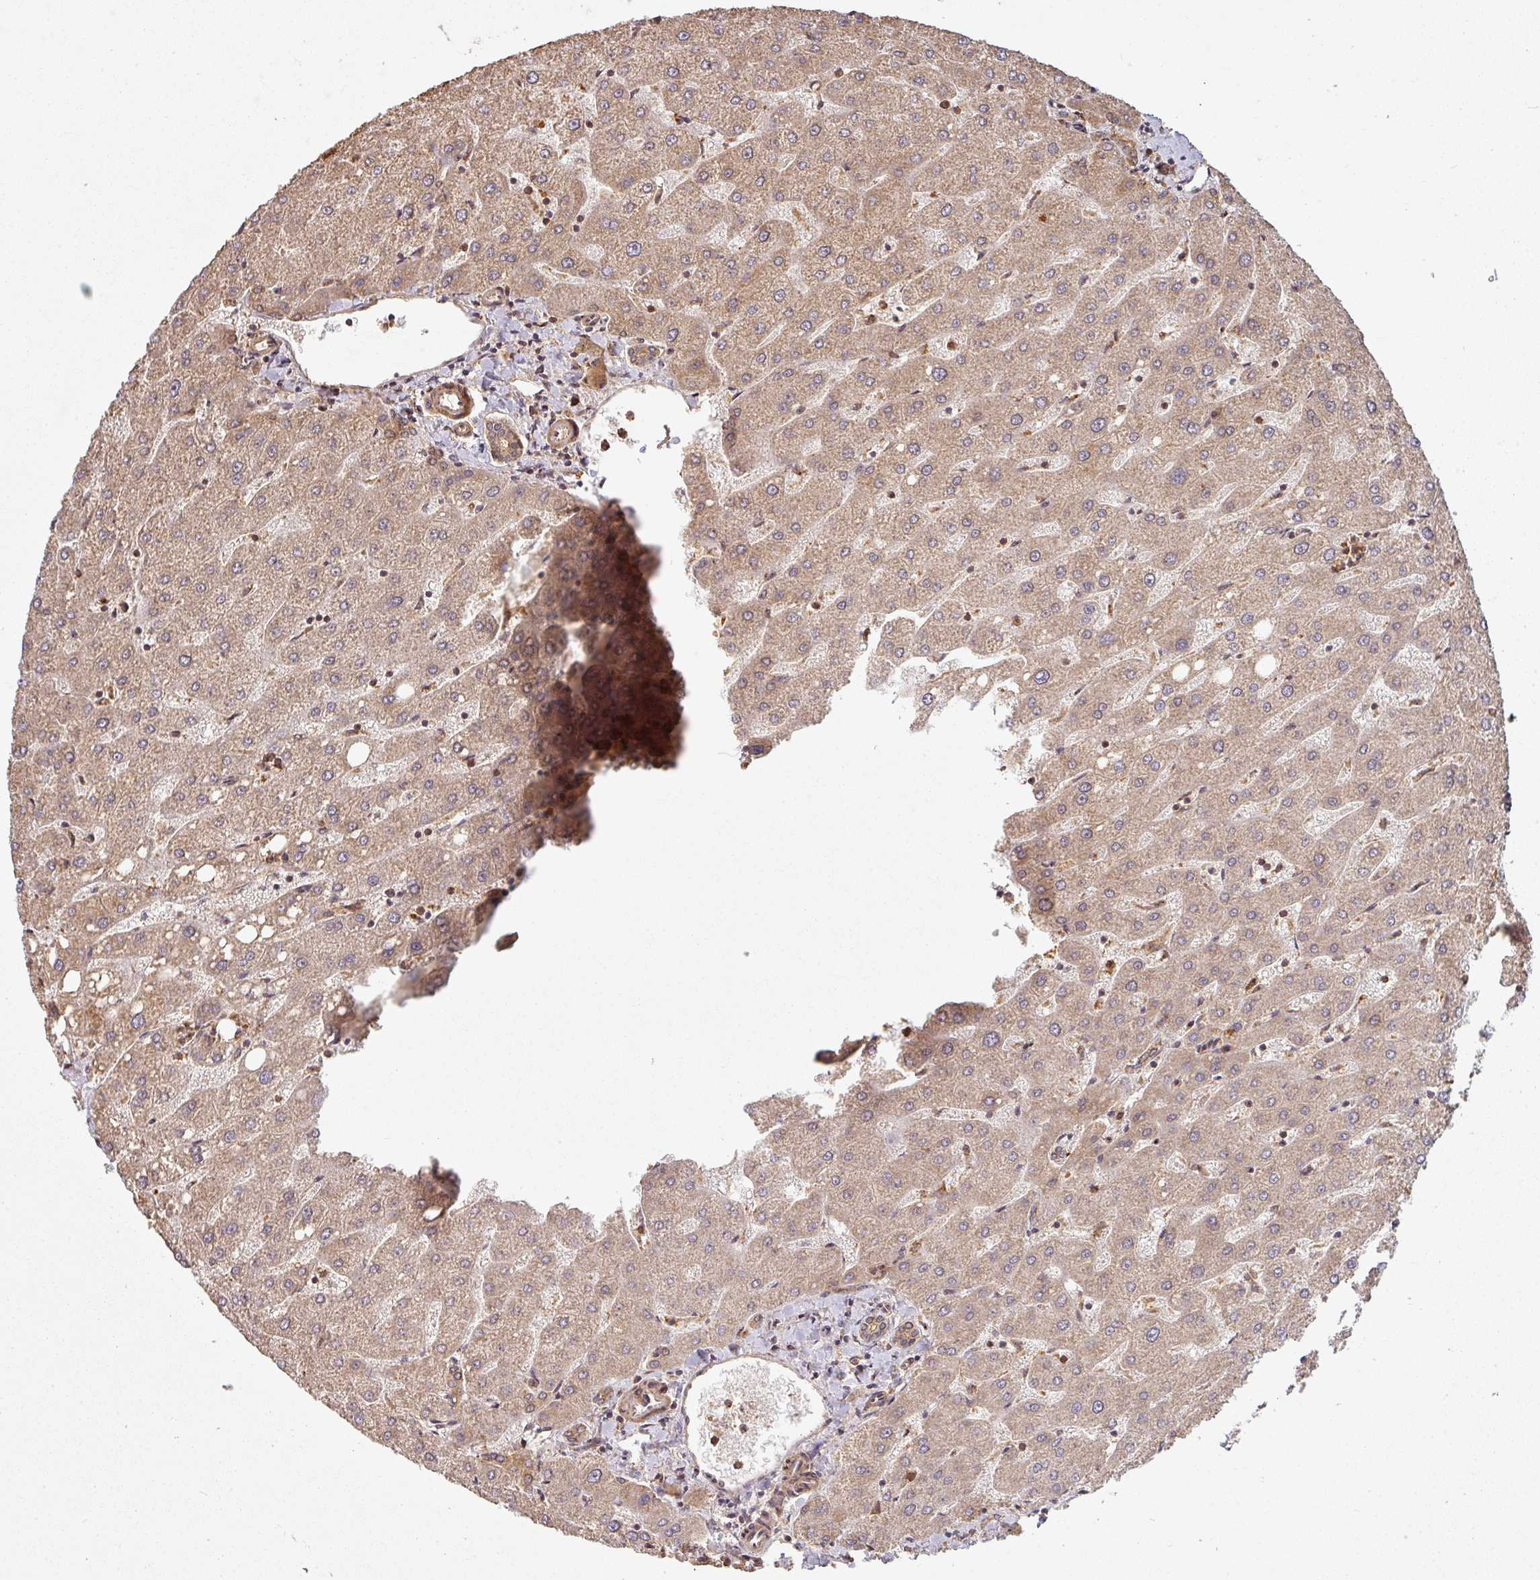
{"staining": {"intensity": "moderate", "quantity": ">75%", "location": "cytoplasmic/membranous"}, "tissue": "liver", "cell_type": "Cholangiocytes", "image_type": "normal", "snomed": [{"axis": "morphology", "description": "Normal tissue, NOS"}, {"axis": "topography", "description": "Liver"}], "caption": "Moderate cytoplasmic/membranous positivity for a protein is appreciated in about >75% of cholangiocytes of normal liver using immunohistochemistry.", "gene": "ZNF322", "patient": {"sex": "male", "age": 67}}